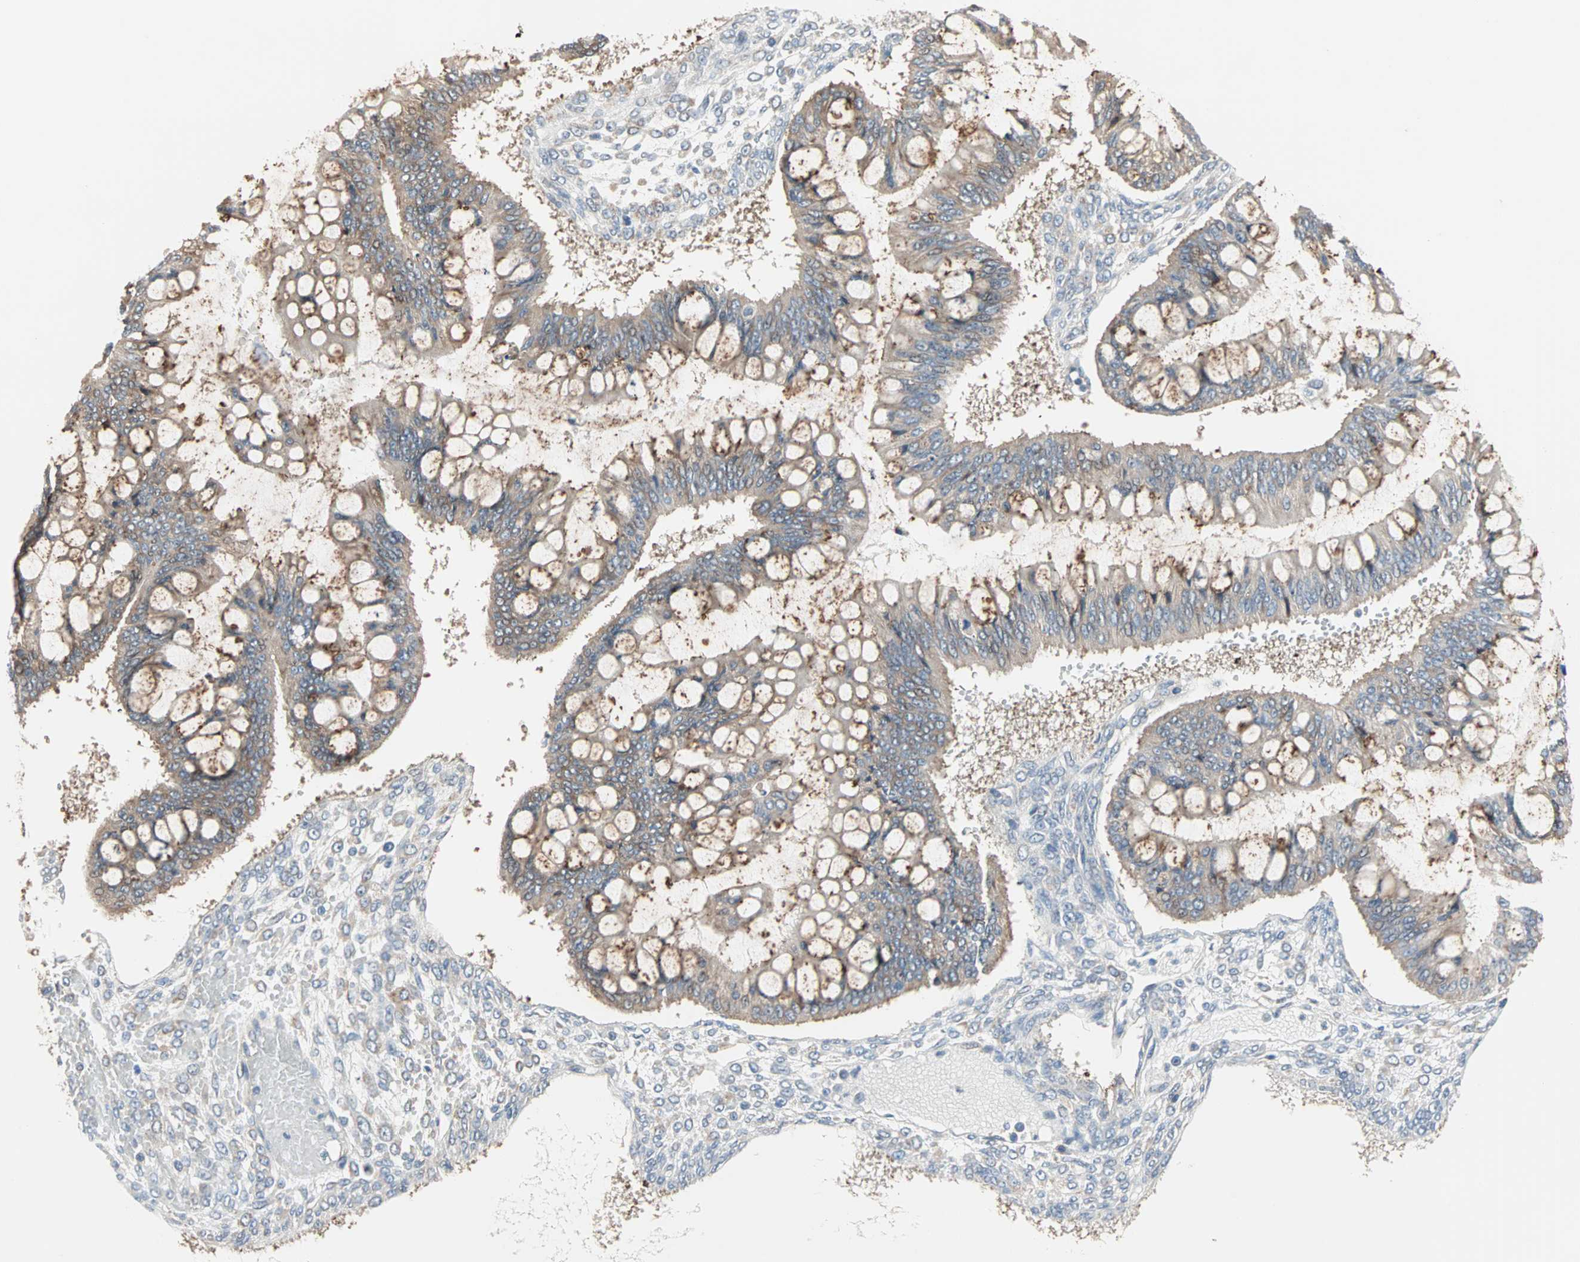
{"staining": {"intensity": "weak", "quantity": ">75%", "location": "cytoplasmic/membranous"}, "tissue": "ovarian cancer", "cell_type": "Tumor cells", "image_type": "cancer", "snomed": [{"axis": "morphology", "description": "Cystadenocarcinoma, mucinous, NOS"}, {"axis": "topography", "description": "Ovary"}], "caption": "Mucinous cystadenocarcinoma (ovarian) stained for a protein shows weak cytoplasmic/membranous positivity in tumor cells. (DAB (3,3'-diaminobenzidine) IHC with brightfield microscopy, high magnification).", "gene": "SAR1A", "patient": {"sex": "female", "age": 73}}